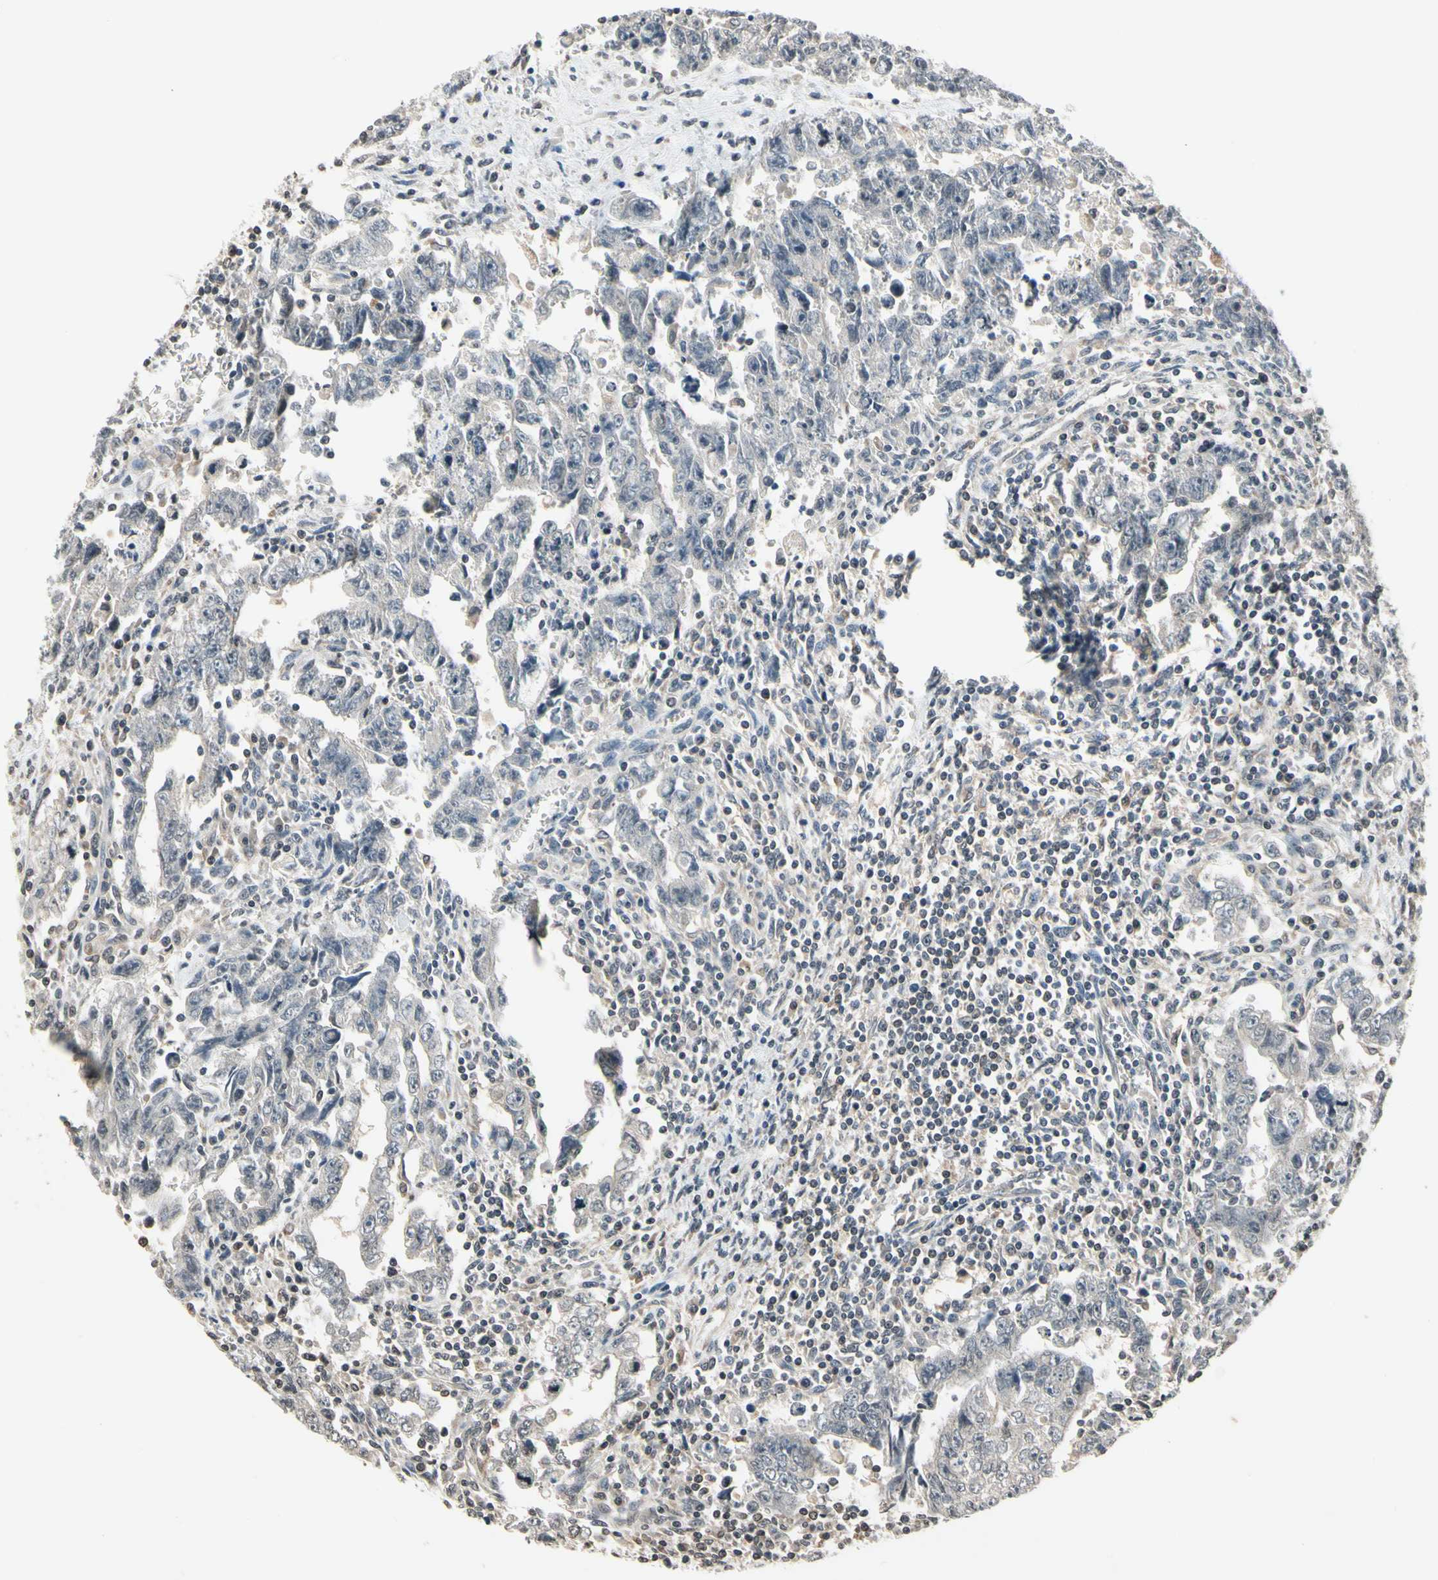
{"staining": {"intensity": "weak", "quantity": ">75%", "location": "cytoplasmic/membranous"}, "tissue": "testis cancer", "cell_type": "Tumor cells", "image_type": "cancer", "snomed": [{"axis": "morphology", "description": "Carcinoma, Embryonal, NOS"}, {"axis": "topography", "description": "Testis"}], "caption": "Testis cancer (embryonal carcinoma) stained with DAB (3,3'-diaminobenzidine) IHC displays low levels of weak cytoplasmic/membranous positivity in approximately >75% of tumor cells. The staining was performed using DAB to visualize the protein expression in brown, while the nuclei were stained in blue with hematoxylin (Magnification: 20x).", "gene": "GCLC", "patient": {"sex": "male", "age": 28}}